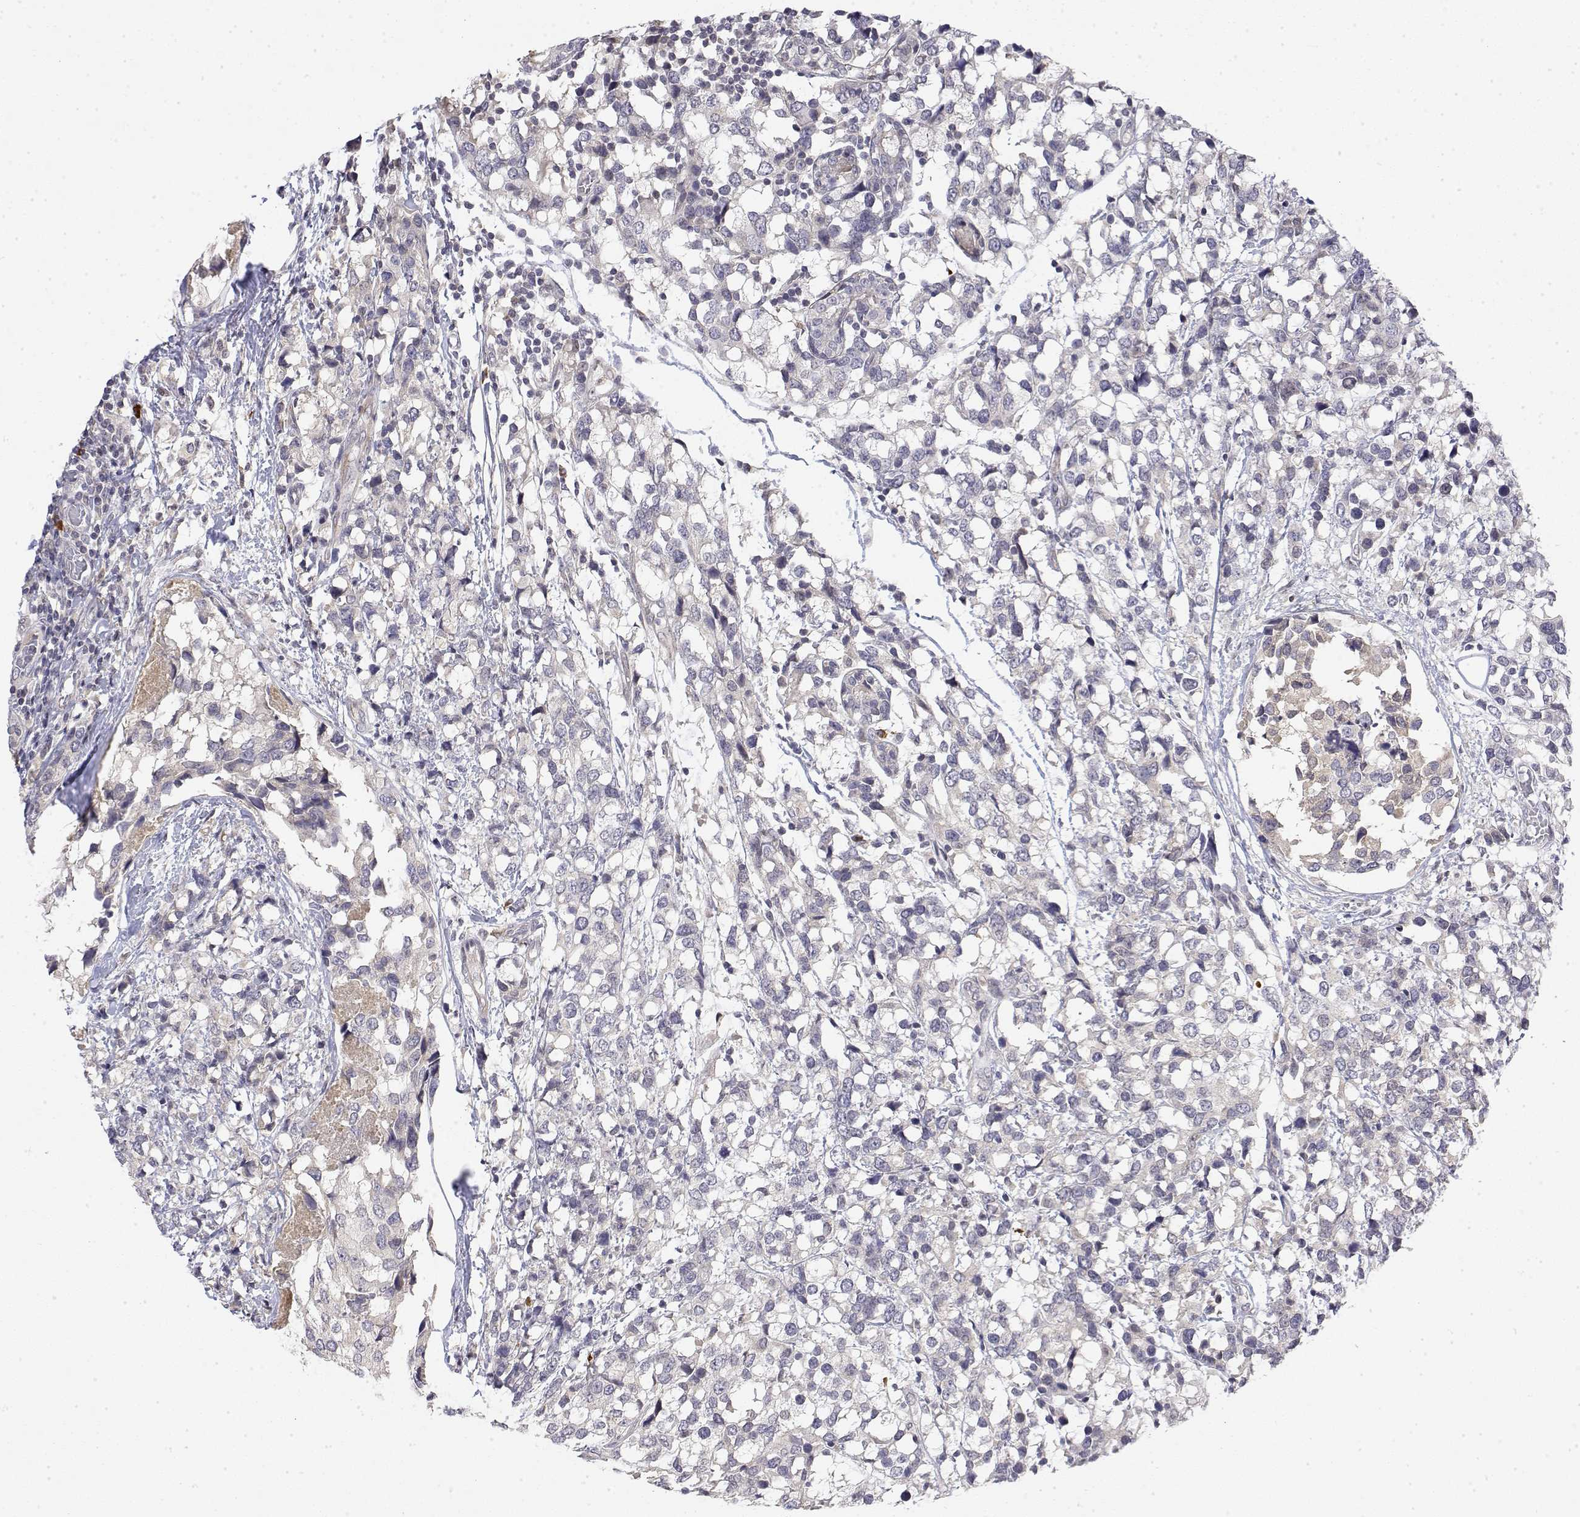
{"staining": {"intensity": "negative", "quantity": "none", "location": "none"}, "tissue": "breast cancer", "cell_type": "Tumor cells", "image_type": "cancer", "snomed": [{"axis": "morphology", "description": "Lobular carcinoma"}, {"axis": "topography", "description": "Breast"}], "caption": "This is an immunohistochemistry histopathology image of human breast lobular carcinoma. There is no staining in tumor cells.", "gene": "IGFBP4", "patient": {"sex": "female", "age": 59}}